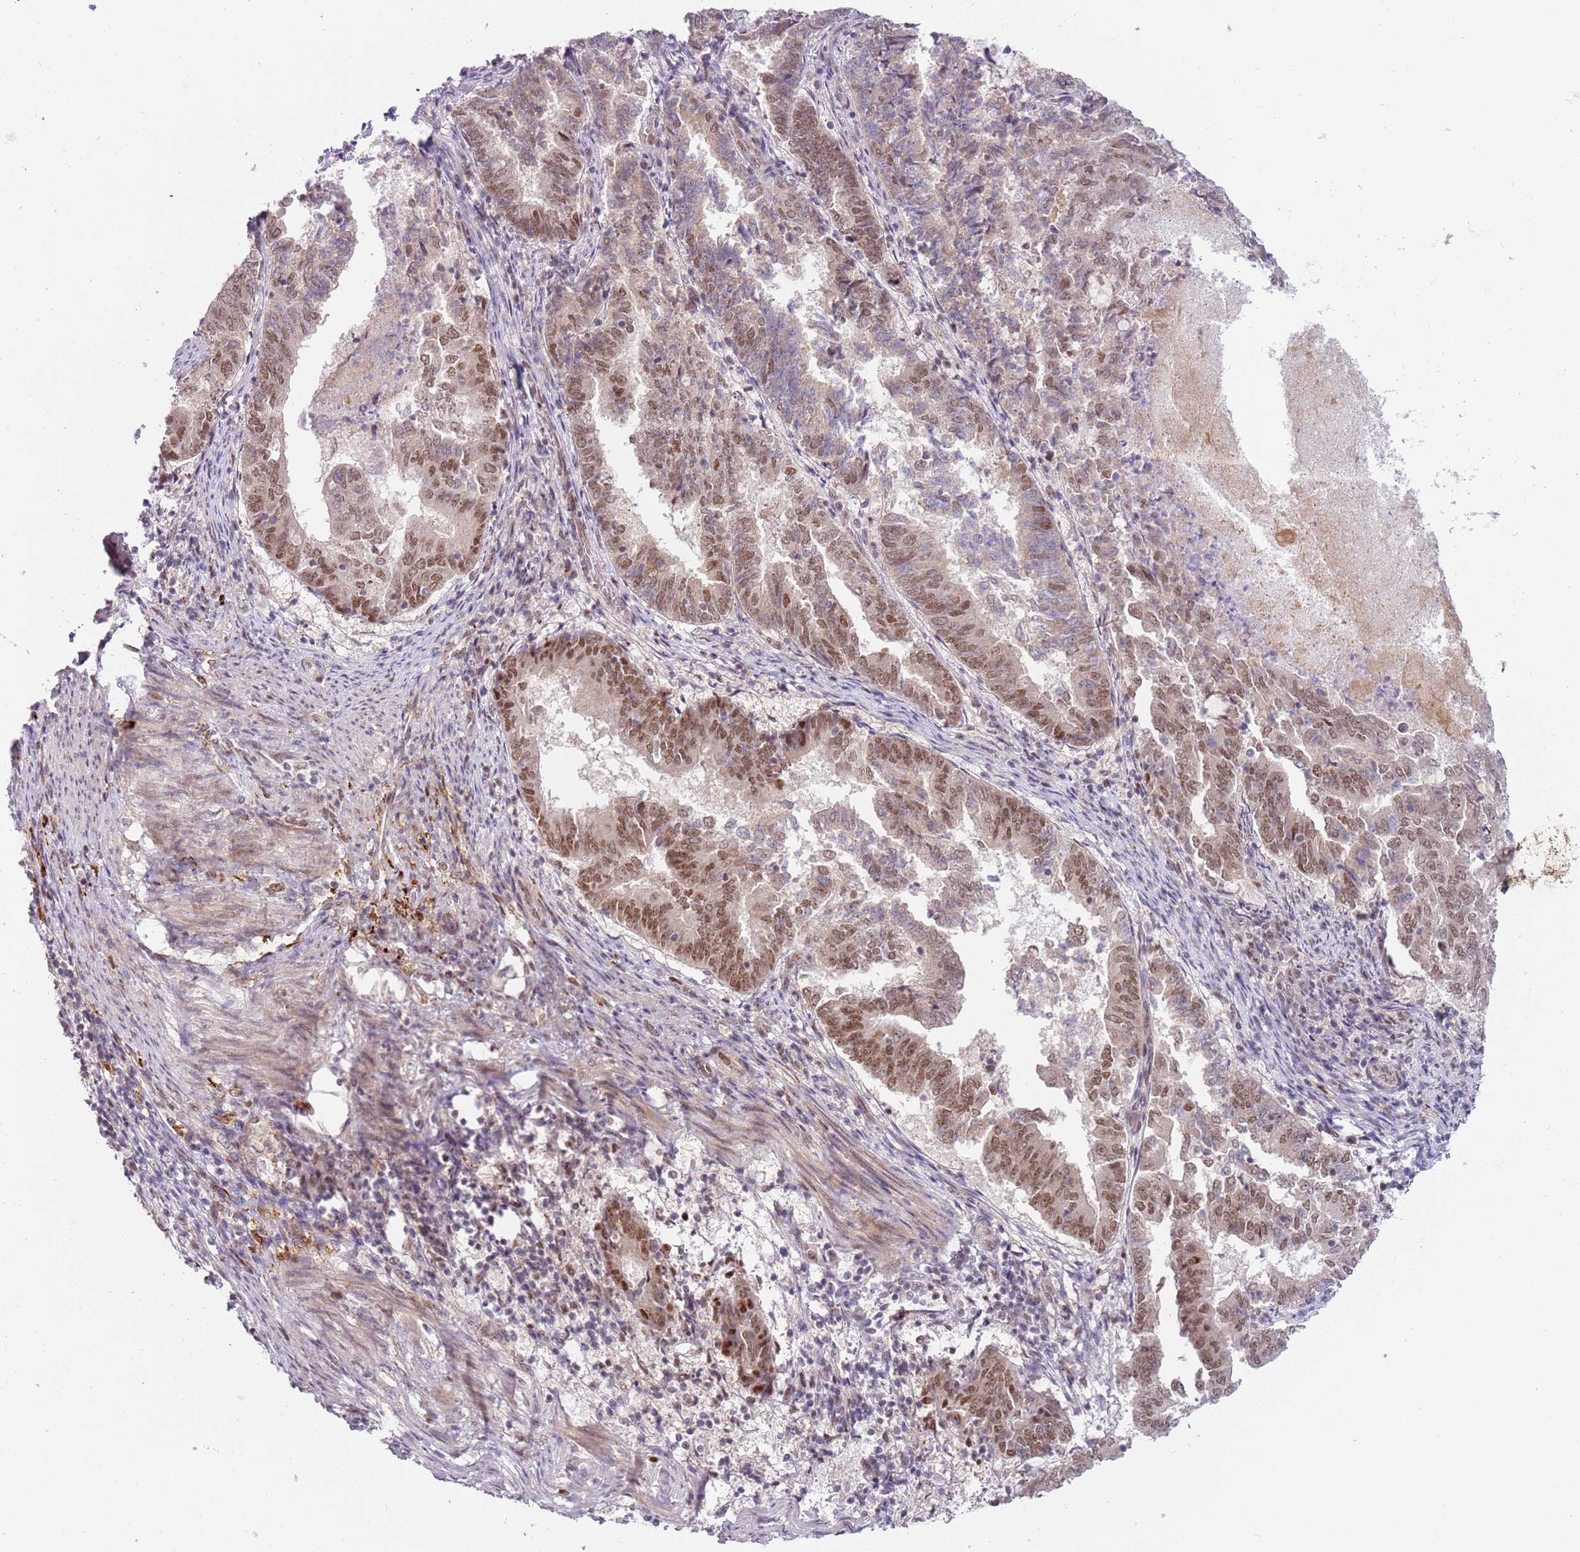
{"staining": {"intensity": "moderate", "quantity": ">75%", "location": "nuclear"}, "tissue": "endometrial cancer", "cell_type": "Tumor cells", "image_type": "cancer", "snomed": [{"axis": "morphology", "description": "Adenocarcinoma, NOS"}, {"axis": "topography", "description": "Endometrium"}], "caption": "Endometrial adenocarcinoma stained for a protein shows moderate nuclear positivity in tumor cells.", "gene": "LGALSL", "patient": {"sex": "female", "age": 80}}